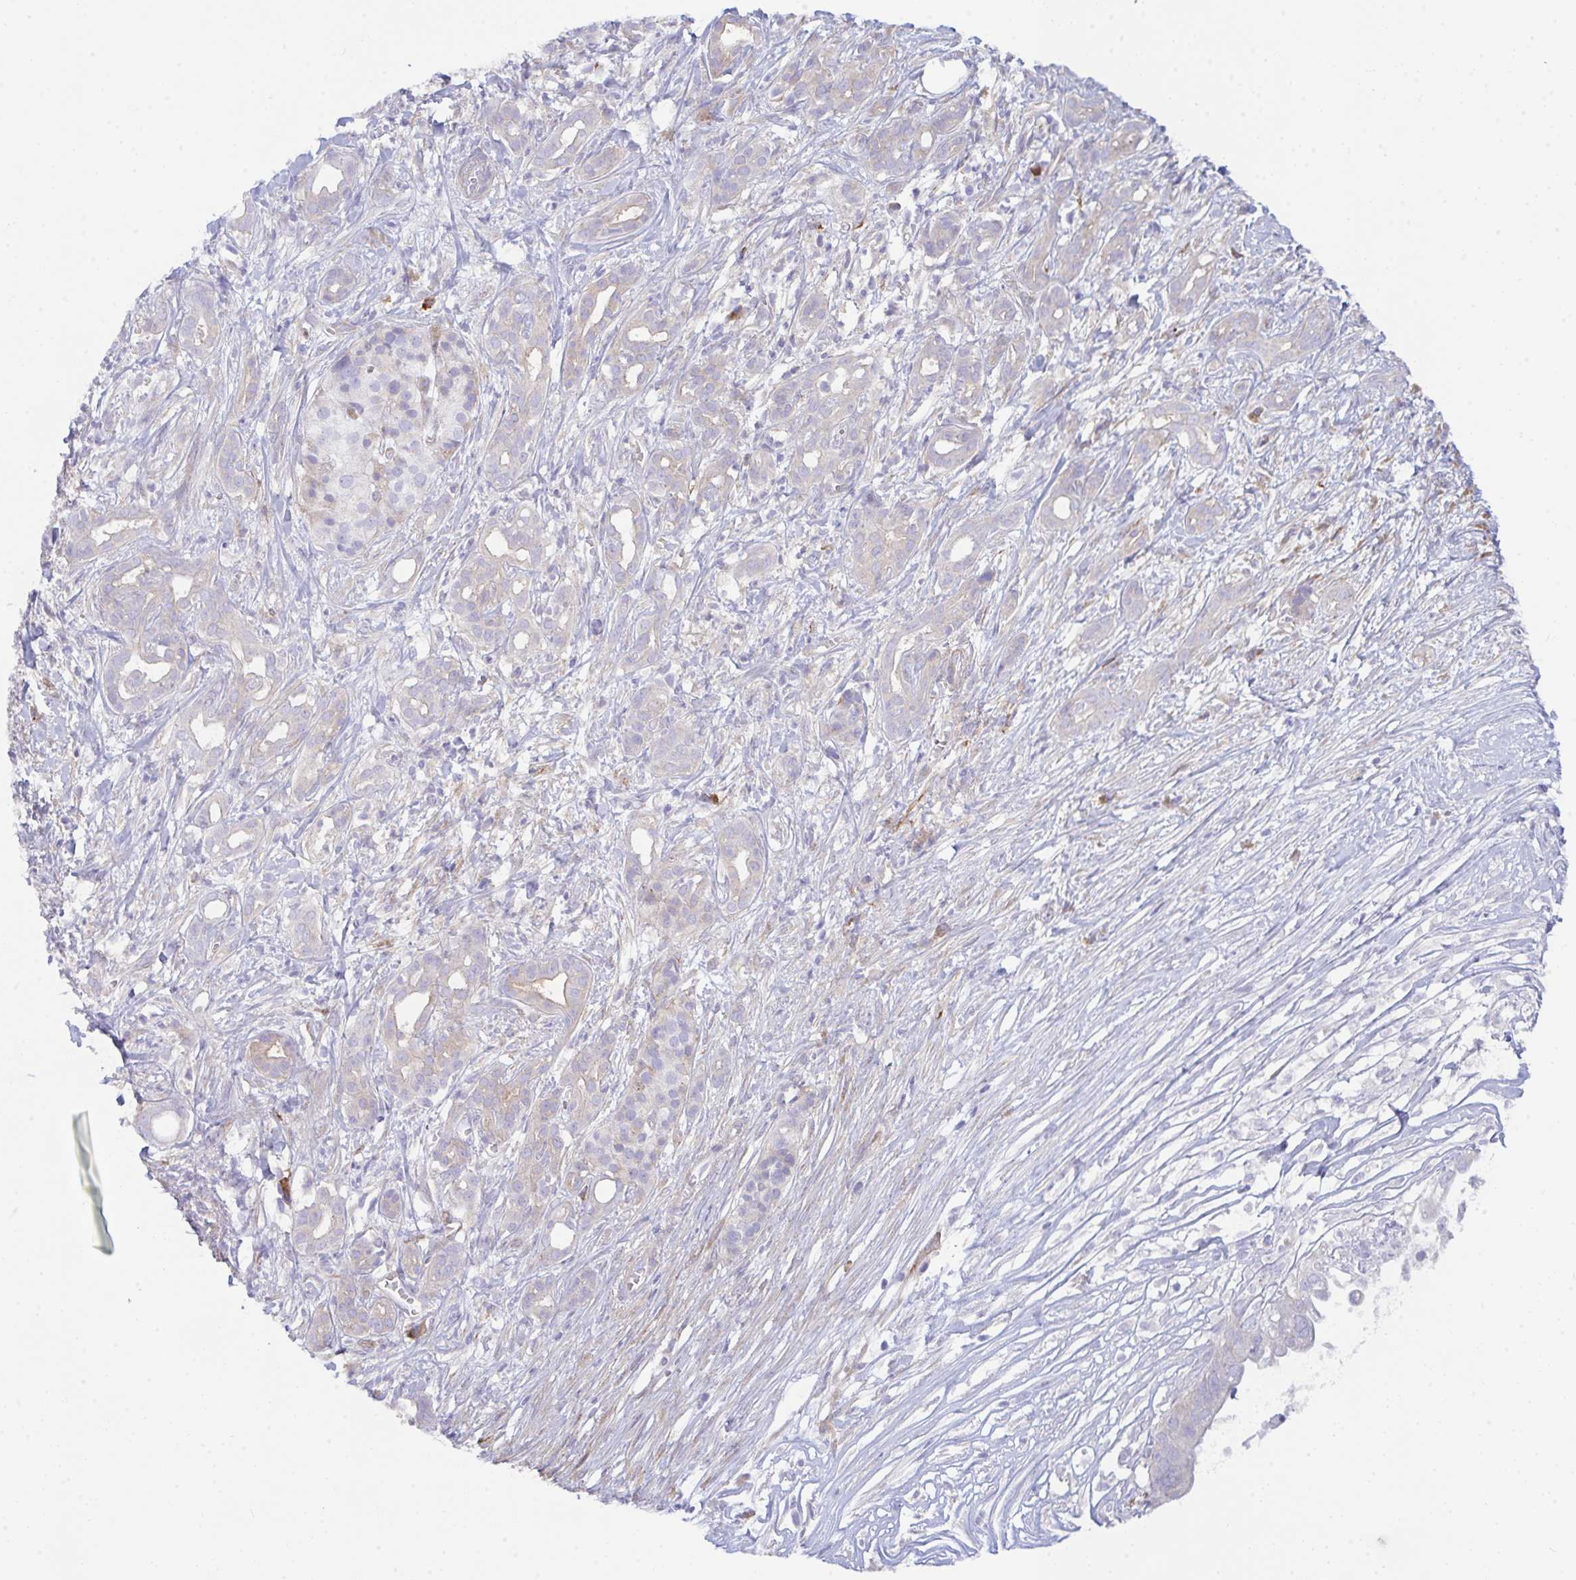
{"staining": {"intensity": "weak", "quantity": "<25%", "location": "cytoplasmic/membranous"}, "tissue": "pancreatic cancer", "cell_type": "Tumor cells", "image_type": "cancer", "snomed": [{"axis": "morphology", "description": "Adenocarcinoma, NOS"}, {"axis": "topography", "description": "Pancreas"}], "caption": "Tumor cells show no significant protein positivity in pancreatic adenocarcinoma.", "gene": "GAB1", "patient": {"sex": "male", "age": 61}}